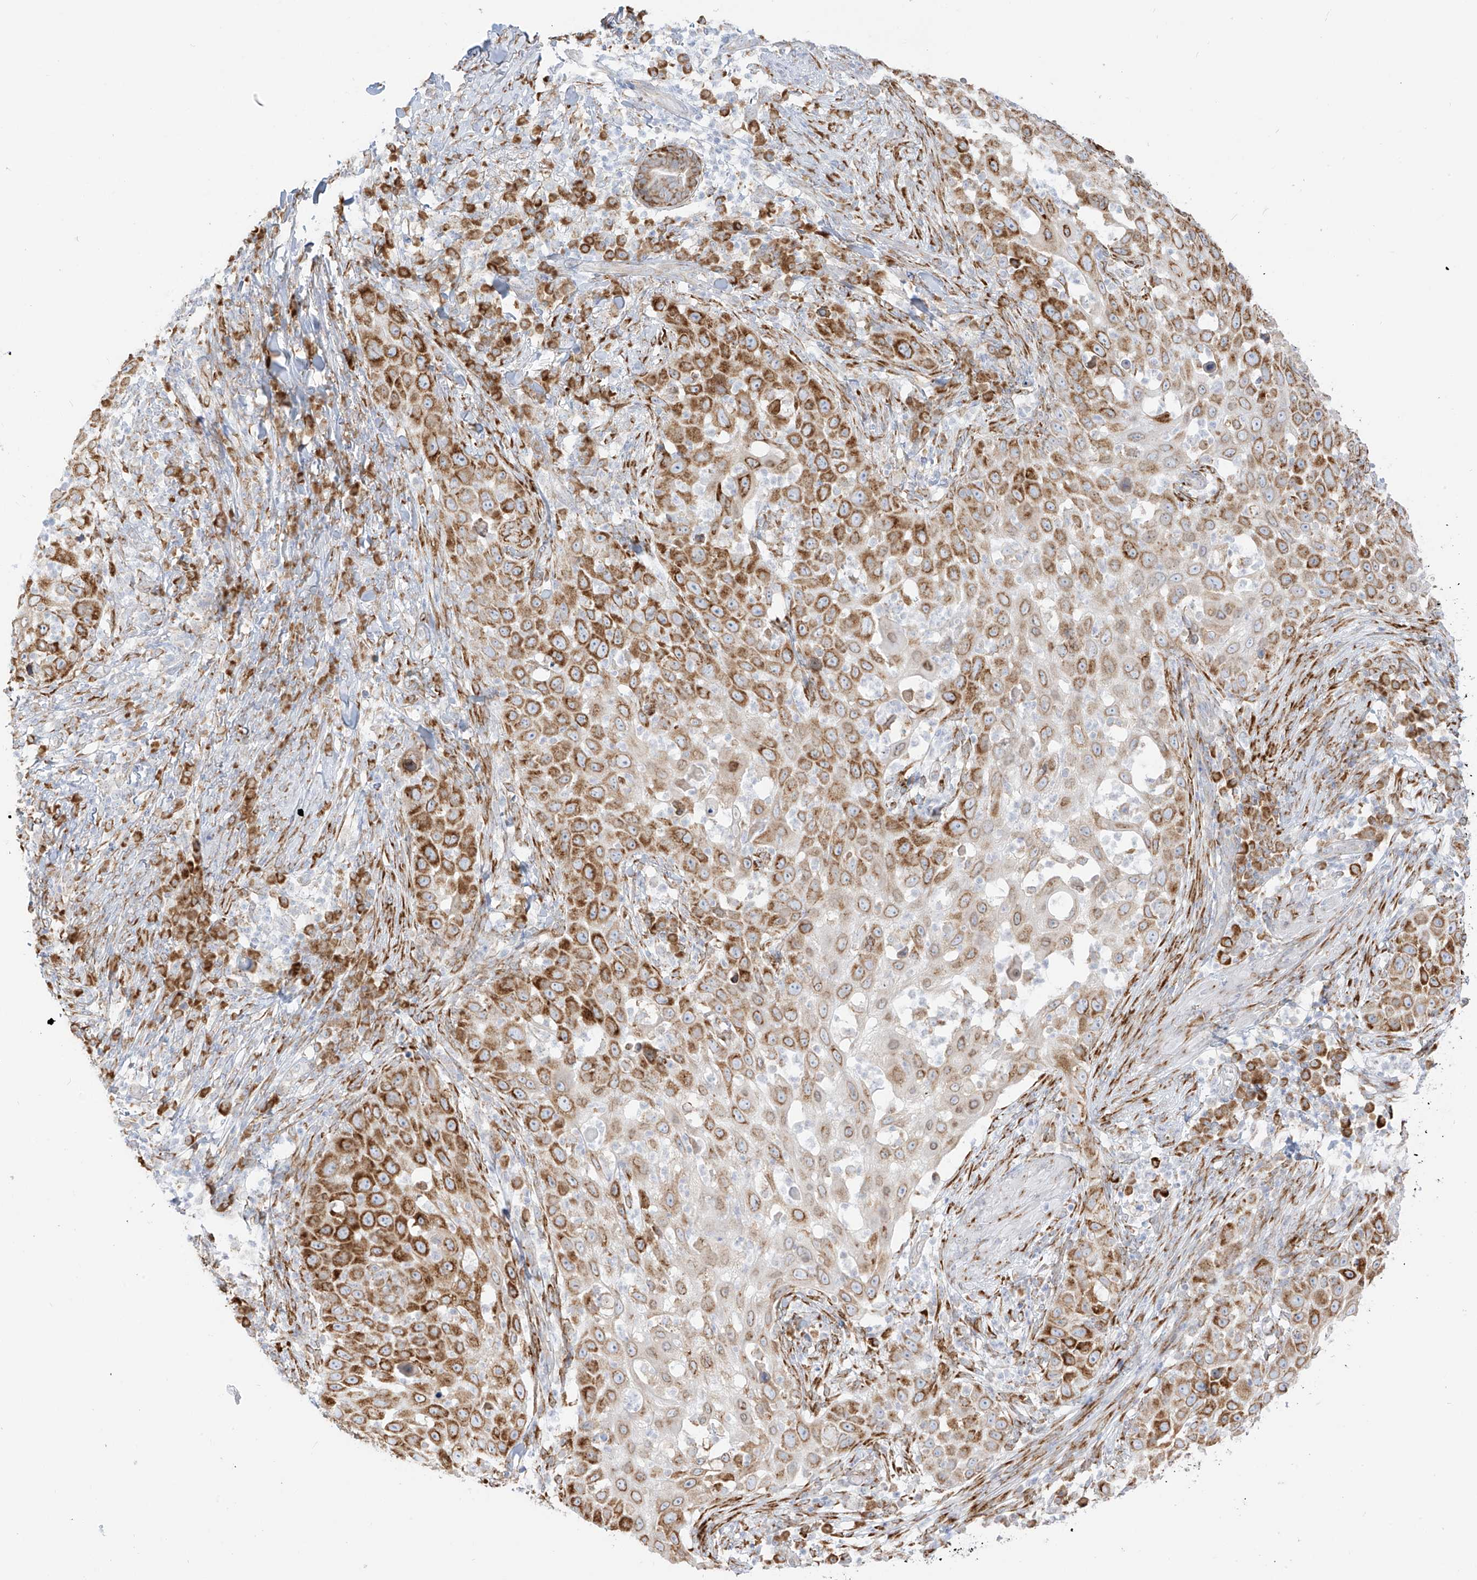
{"staining": {"intensity": "moderate", "quantity": ">75%", "location": "cytoplasmic/membranous"}, "tissue": "skin cancer", "cell_type": "Tumor cells", "image_type": "cancer", "snomed": [{"axis": "morphology", "description": "Squamous cell carcinoma, NOS"}, {"axis": "topography", "description": "Skin"}], "caption": "Immunohistochemistry (IHC) (DAB) staining of skin cancer (squamous cell carcinoma) exhibits moderate cytoplasmic/membranous protein expression in approximately >75% of tumor cells.", "gene": "LRRC59", "patient": {"sex": "female", "age": 44}}